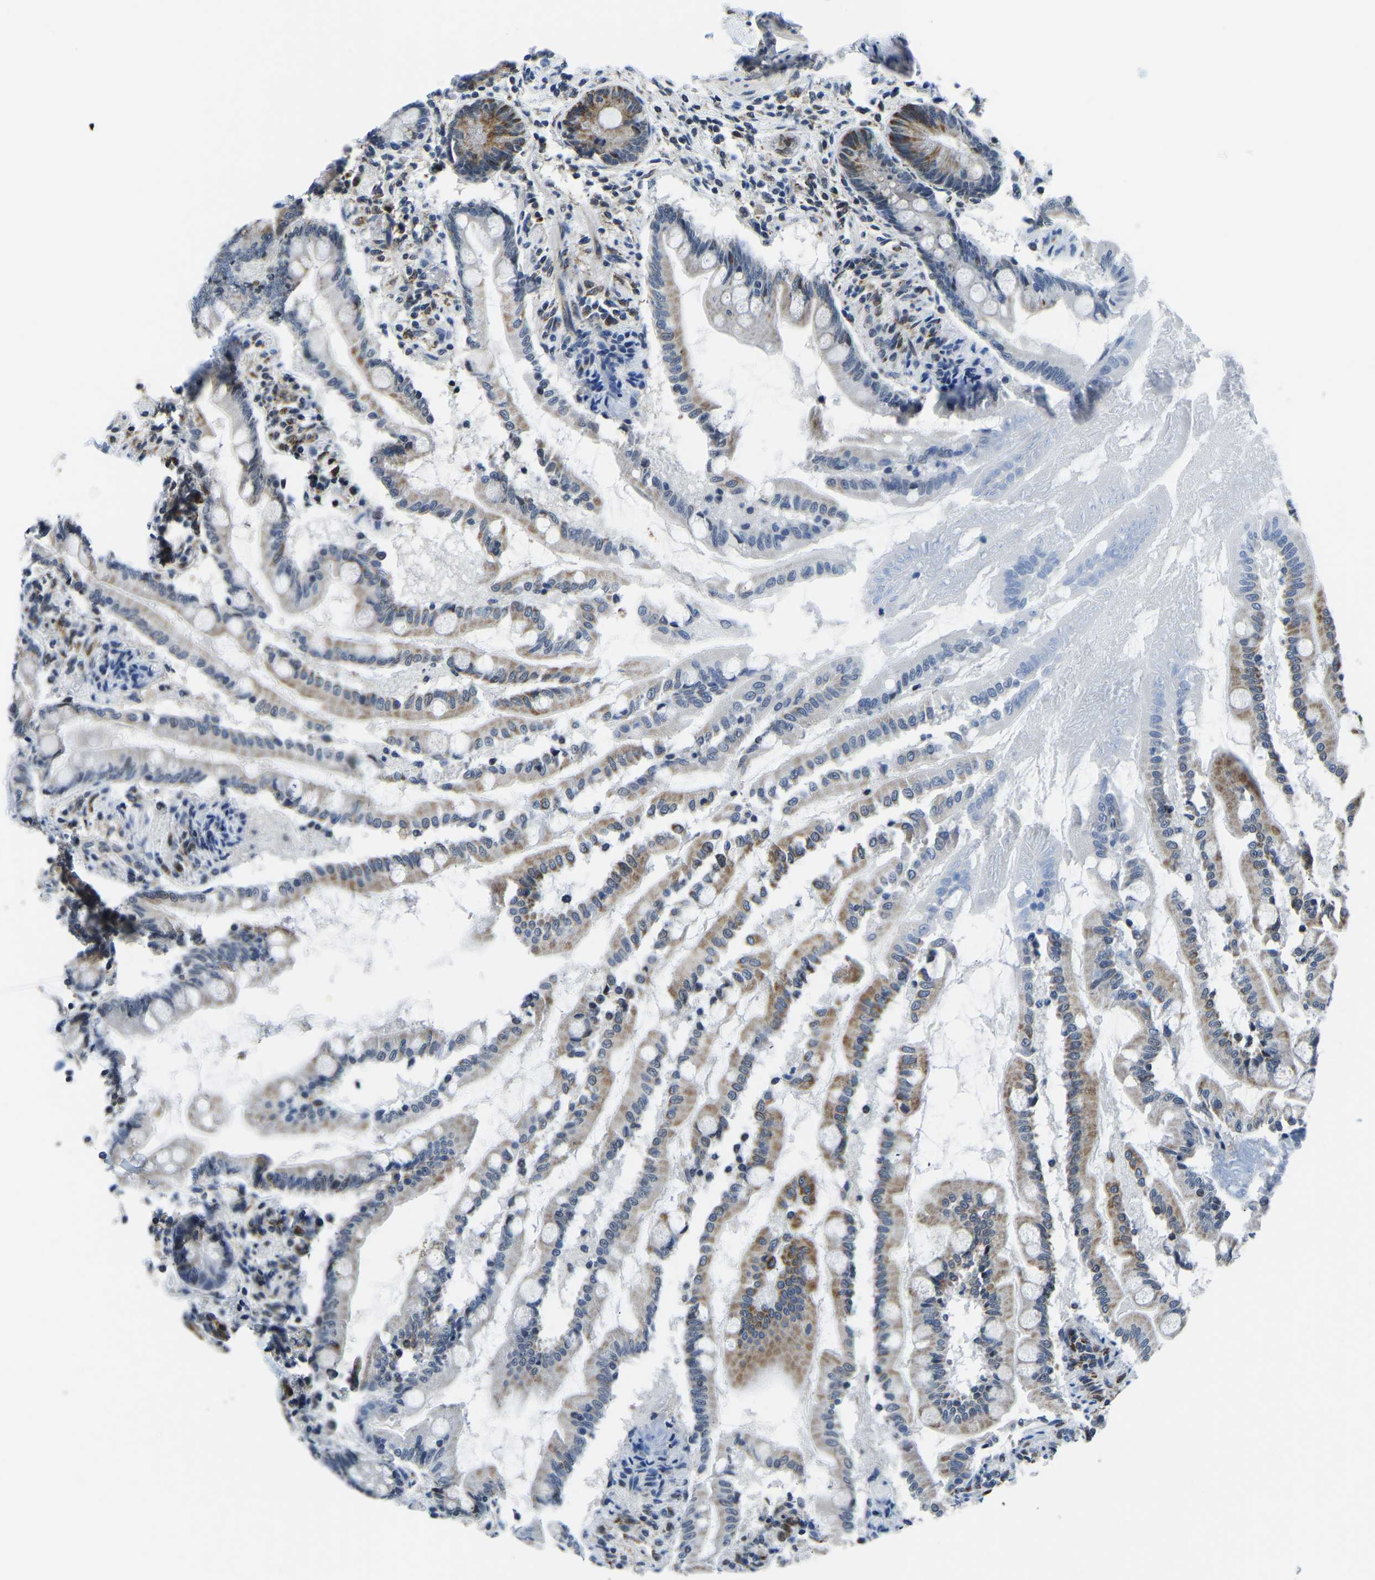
{"staining": {"intensity": "moderate", "quantity": "<25%", "location": "cytoplasmic/membranous"}, "tissue": "small intestine", "cell_type": "Glandular cells", "image_type": "normal", "snomed": [{"axis": "morphology", "description": "Normal tissue, NOS"}, {"axis": "topography", "description": "Small intestine"}], "caption": "Immunohistochemistry staining of unremarkable small intestine, which exhibits low levels of moderate cytoplasmic/membranous positivity in approximately <25% of glandular cells indicating moderate cytoplasmic/membranous protein expression. The staining was performed using DAB (brown) for protein detection and nuclei were counterstained in hematoxylin (blue).", "gene": "BNIP3L", "patient": {"sex": "female", "age": 56}}